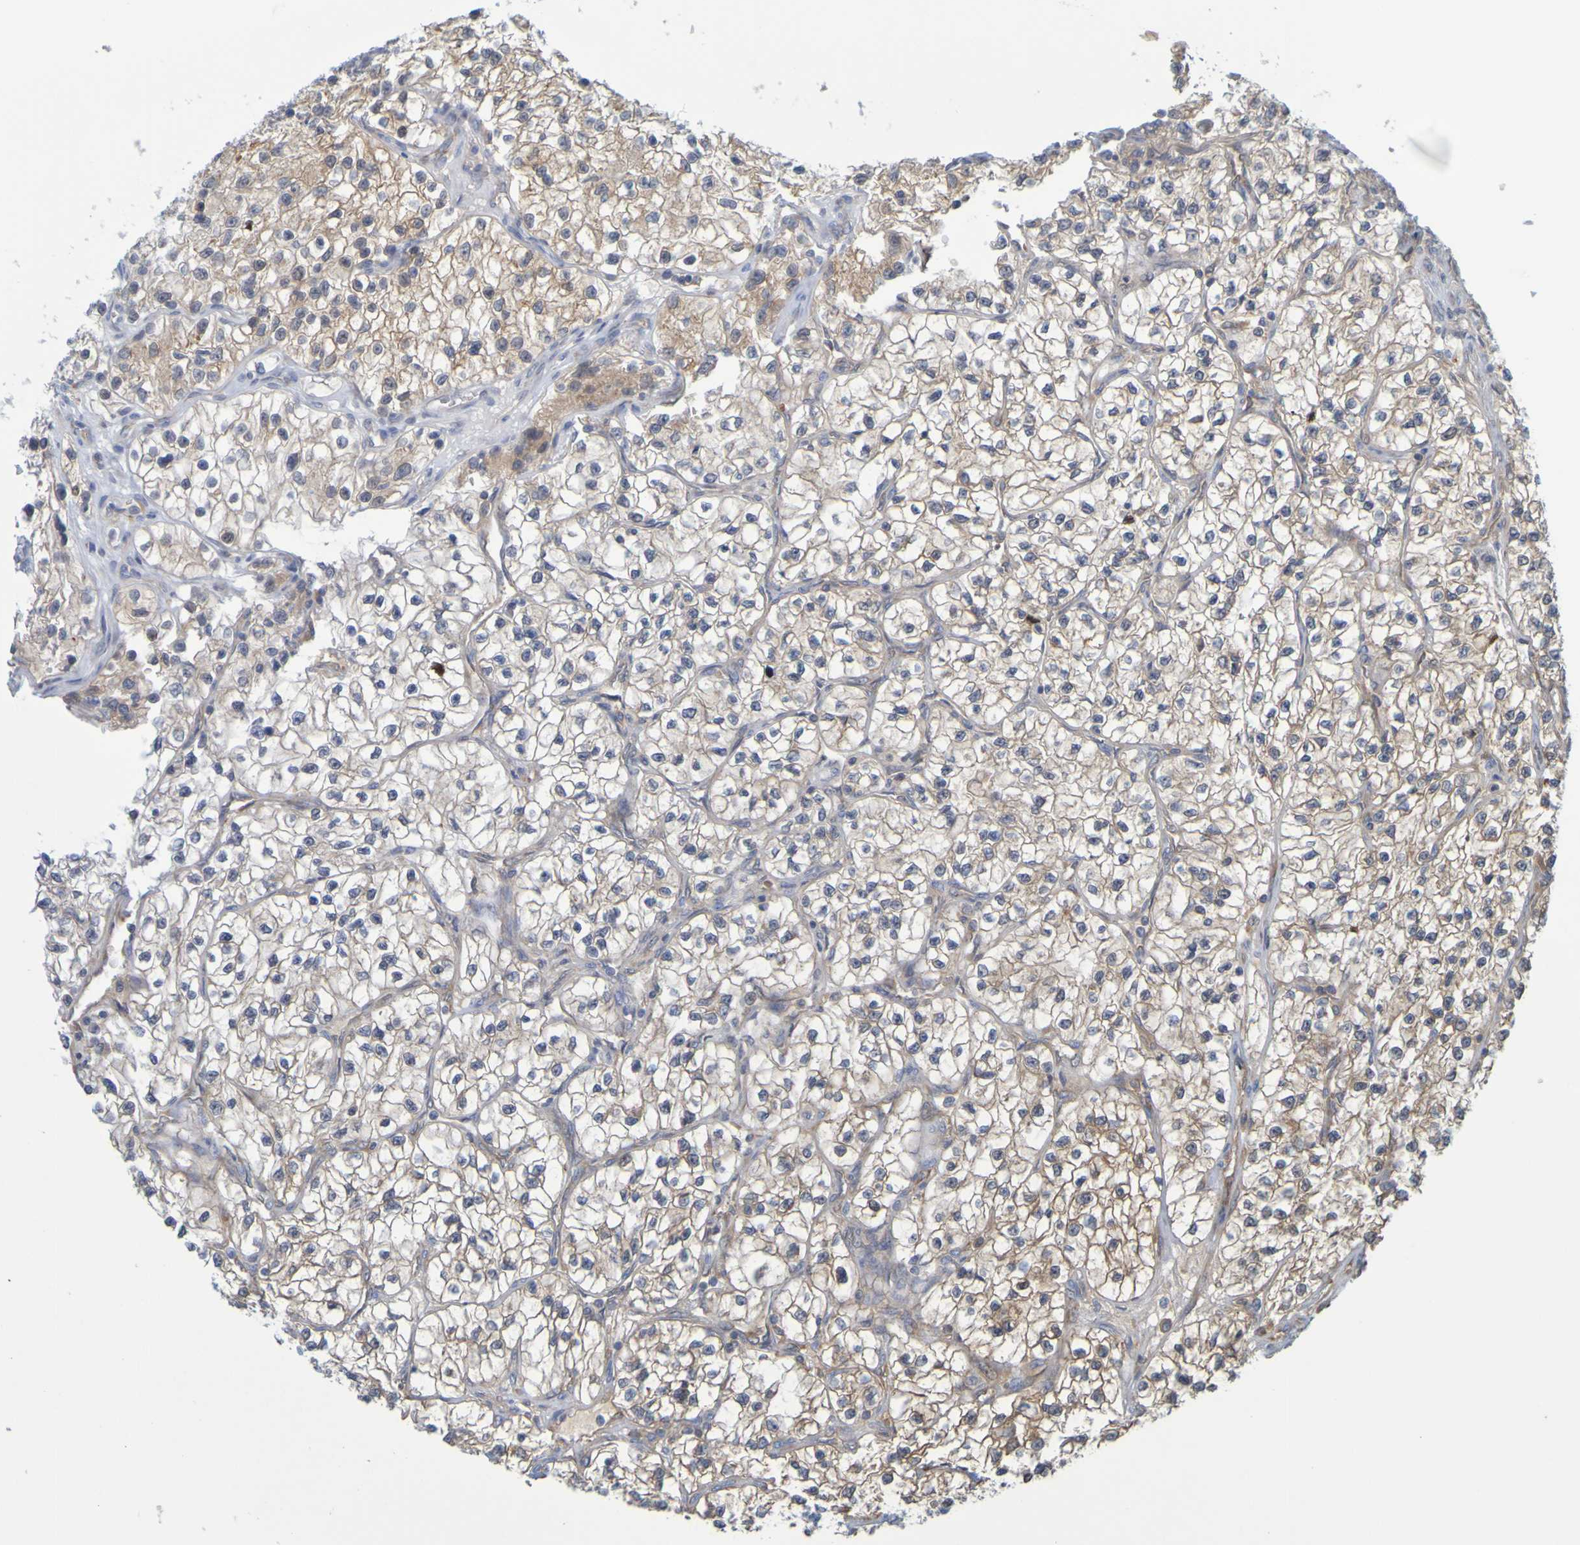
{"staining": {"intensity": "moderate", "quantity": ">75%", "location": "cytoplasmic/membranous"}, "tissue": "renal cancer", "cell_type": "Tumor cells", "image_type": "cancer", "snomed": [{"axis": "morphology", "description": "Adenocarcinoma, NOS"}, {"axis": "topography", "description": "Kidney"}], "caption": "Immunohistochemistry (IHC) image of human renal adenocarcinoma stained for a protein (brown), which shows medium levels of moderate cytoplasmic/membranous expression in about >75% of tumor cells.", "gene": "MOGS", "patient": {"sex": "female", "age": 57}}